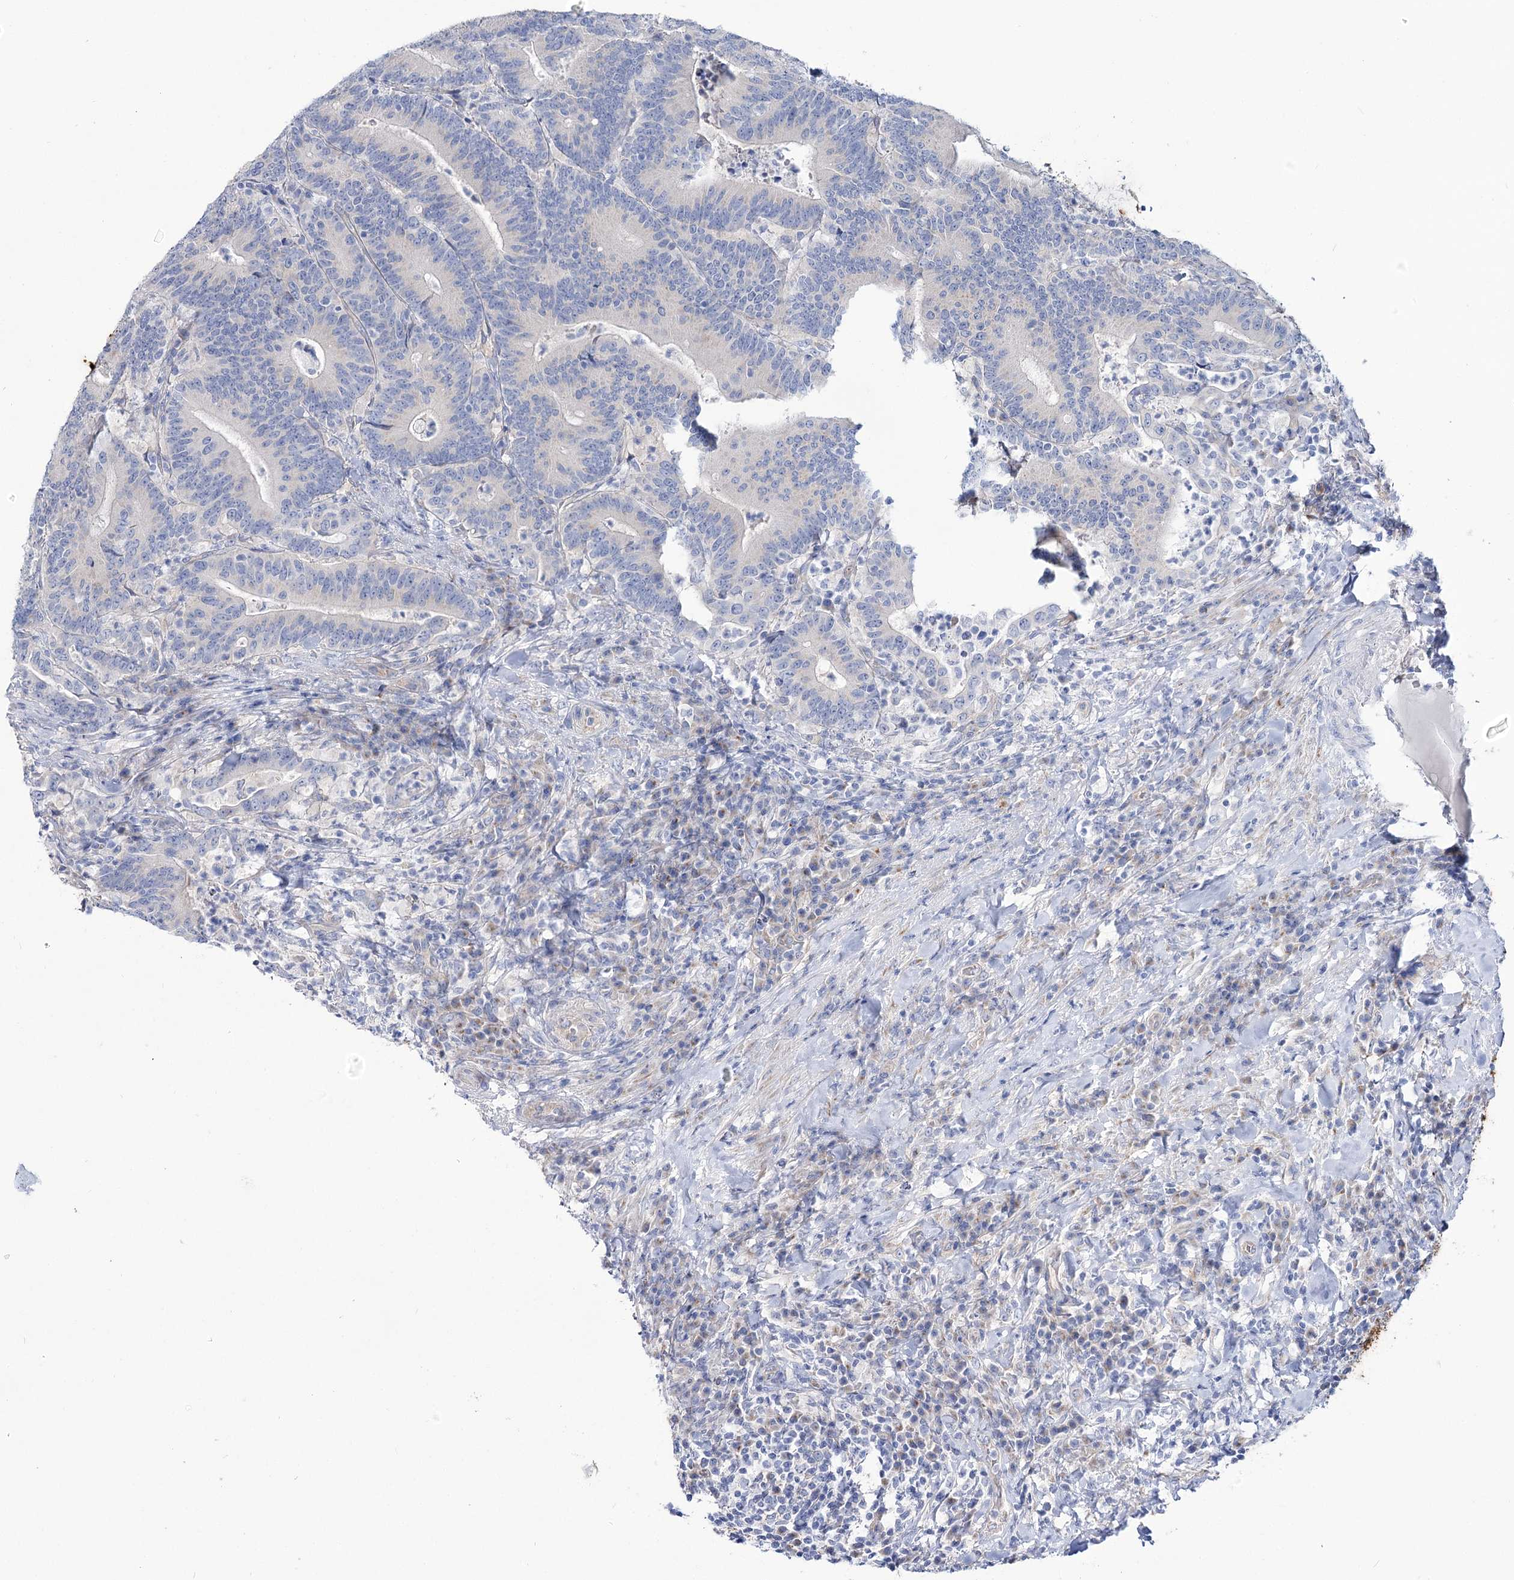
{"staining": {"intensity": "negative", "quantity": "none", "location": "none"}, "tissue": "colorectal cancer", "cell_type": "Tumor cells", "image_type": "cancer", "snomed": [{"axis": "morphology", "description": "Adenocarcinoma, NOS"}, {"axis": "topography", "description": "Colon"}], "caption": "A photomicrograph of human adenocarcinoma (colorectal) is negative for staining in tumor cells. Brightfield microscopy of IHC stained with DAB (brown) and hematoxylin (blue), captured at high magnification.", "gene": "SUOX", "patient": {"sex": "female", "age": 66}}